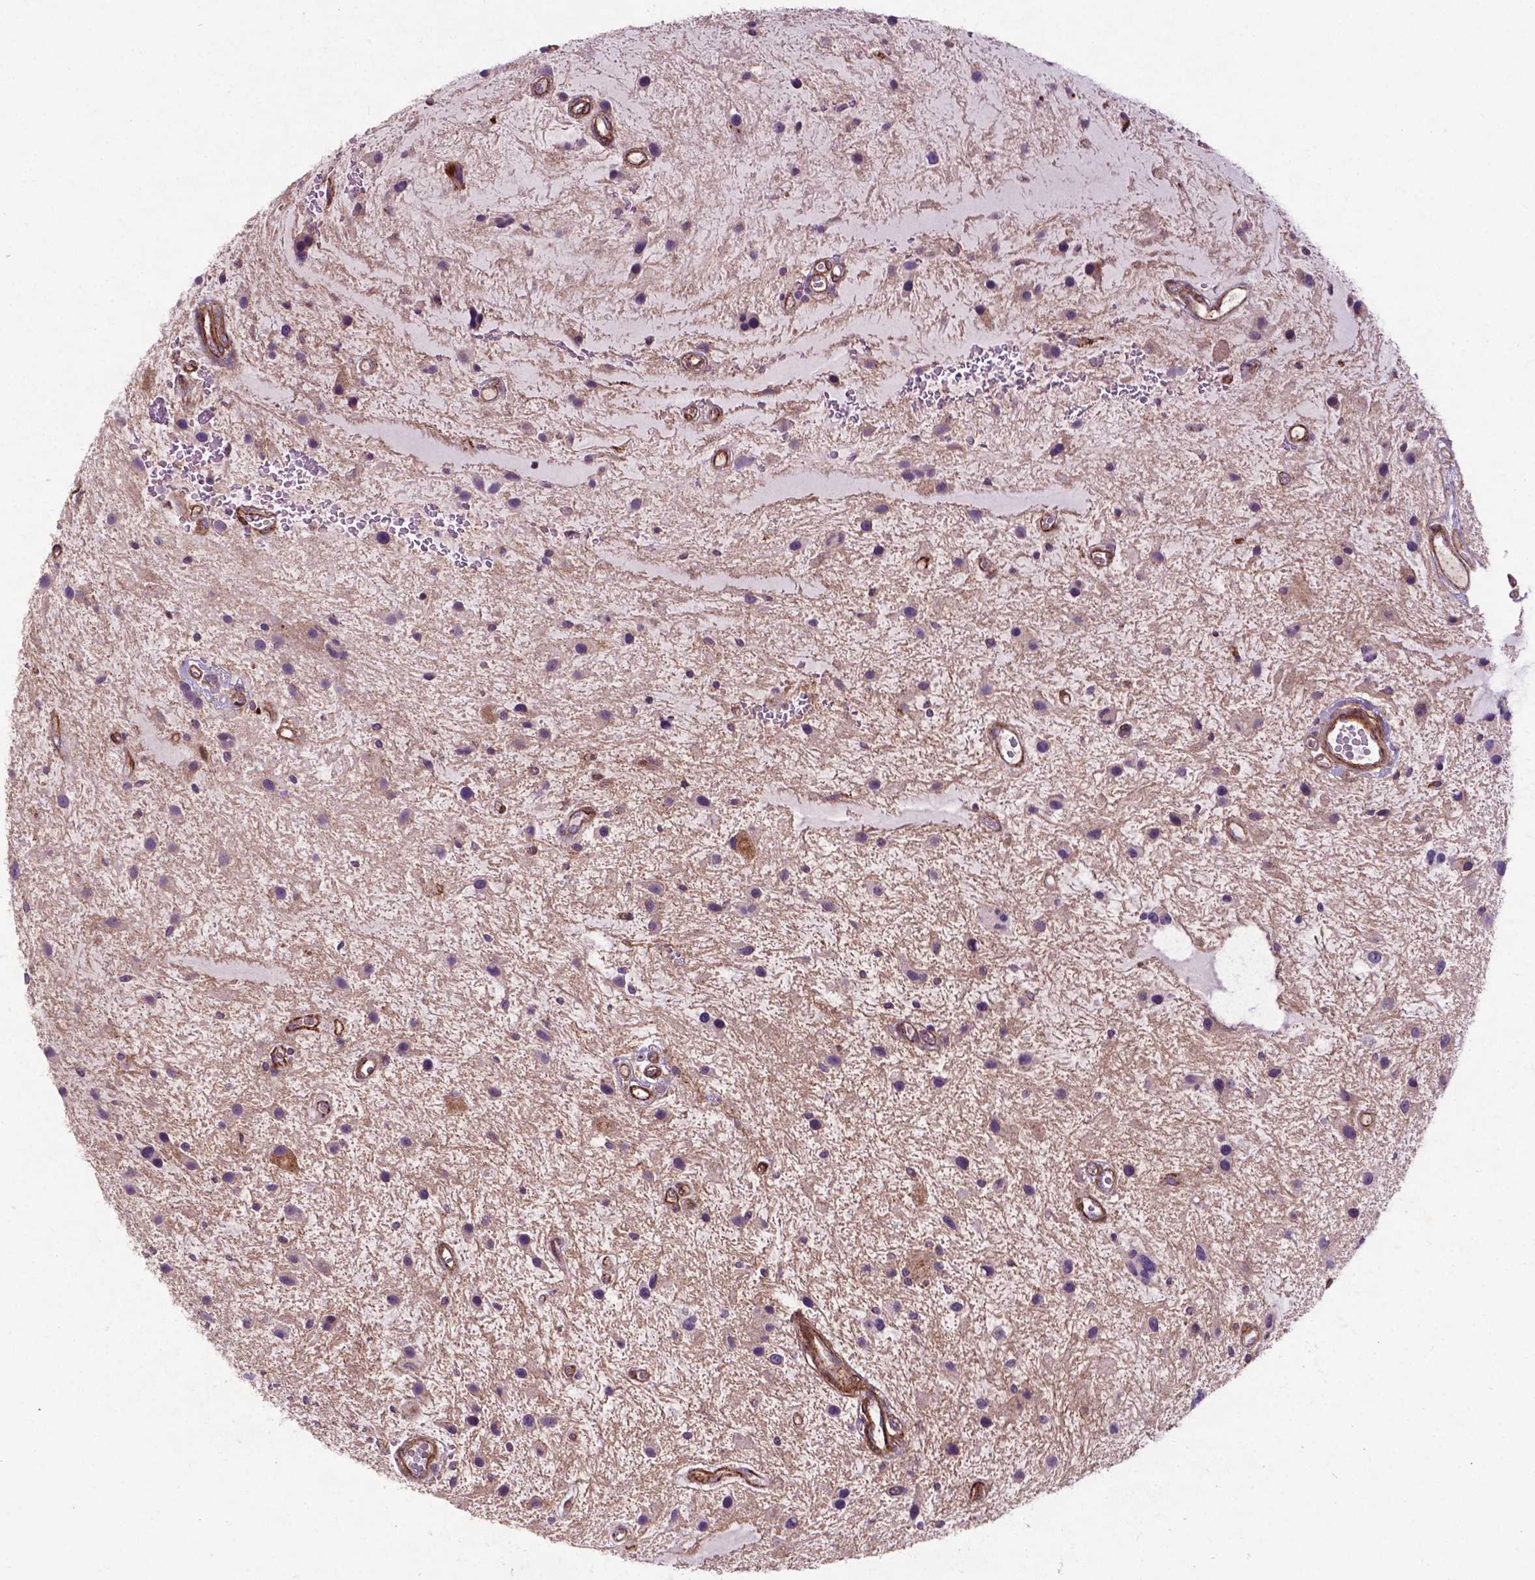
{"staining": {"intensity": "negative", "quantity": "none", "location": "none"}, "tissue": "glioma", "cell_type": "Tumor cells", "image_type": "cancer", "snomed": [{"axis": "morphology", "description": "Glioma, malignant, Low grade"}, {"axis": "topography", "description": "Cerebellum"}], "caption": "Glioma was stained to show a protein in brown. There is no significant positivity in tumor cells.", "gene": "RRAS", "patient": {"sex": "female", "age": 14}}